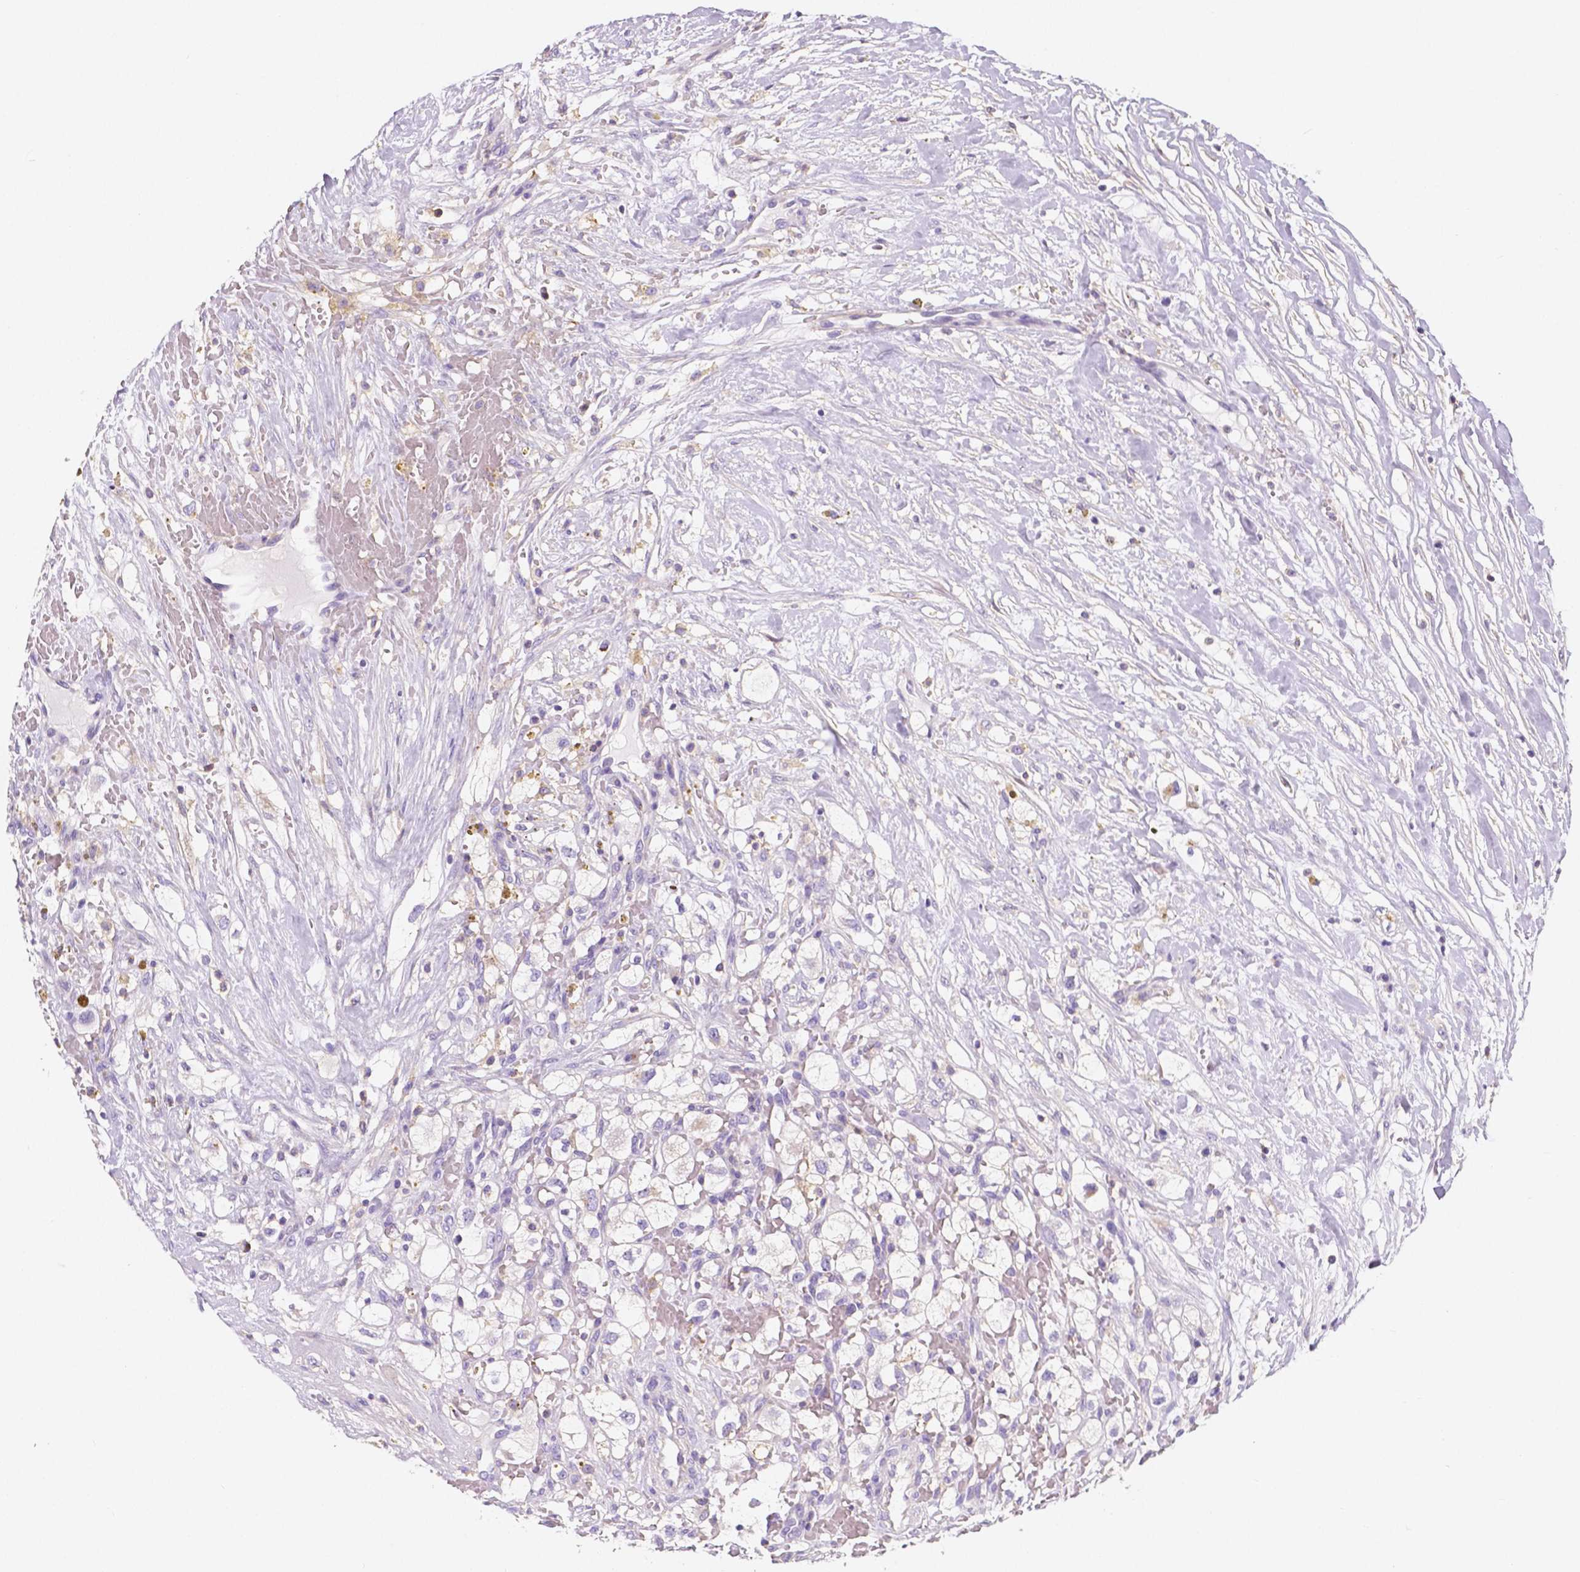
{"staining": {"intensity": "negative", "quantity": "none", "location": "none"}, "tissue": "renal cancer", "cell_type": "Tumor cells", "image_type": "cancer", "snomed": [{"axis": "morphology", "description": "Adenocarcinoma, NOS"}, {"axis": "topography", "description": "Kidney"}], "caption": "A high-resolution photomicrograph shows immunohistochemistry staining of renal adenocarcinoma, which exhibits no significant staining in tumor cells.", "gene": "GABRD", "patient": {"sex": "male", "age": 59}}